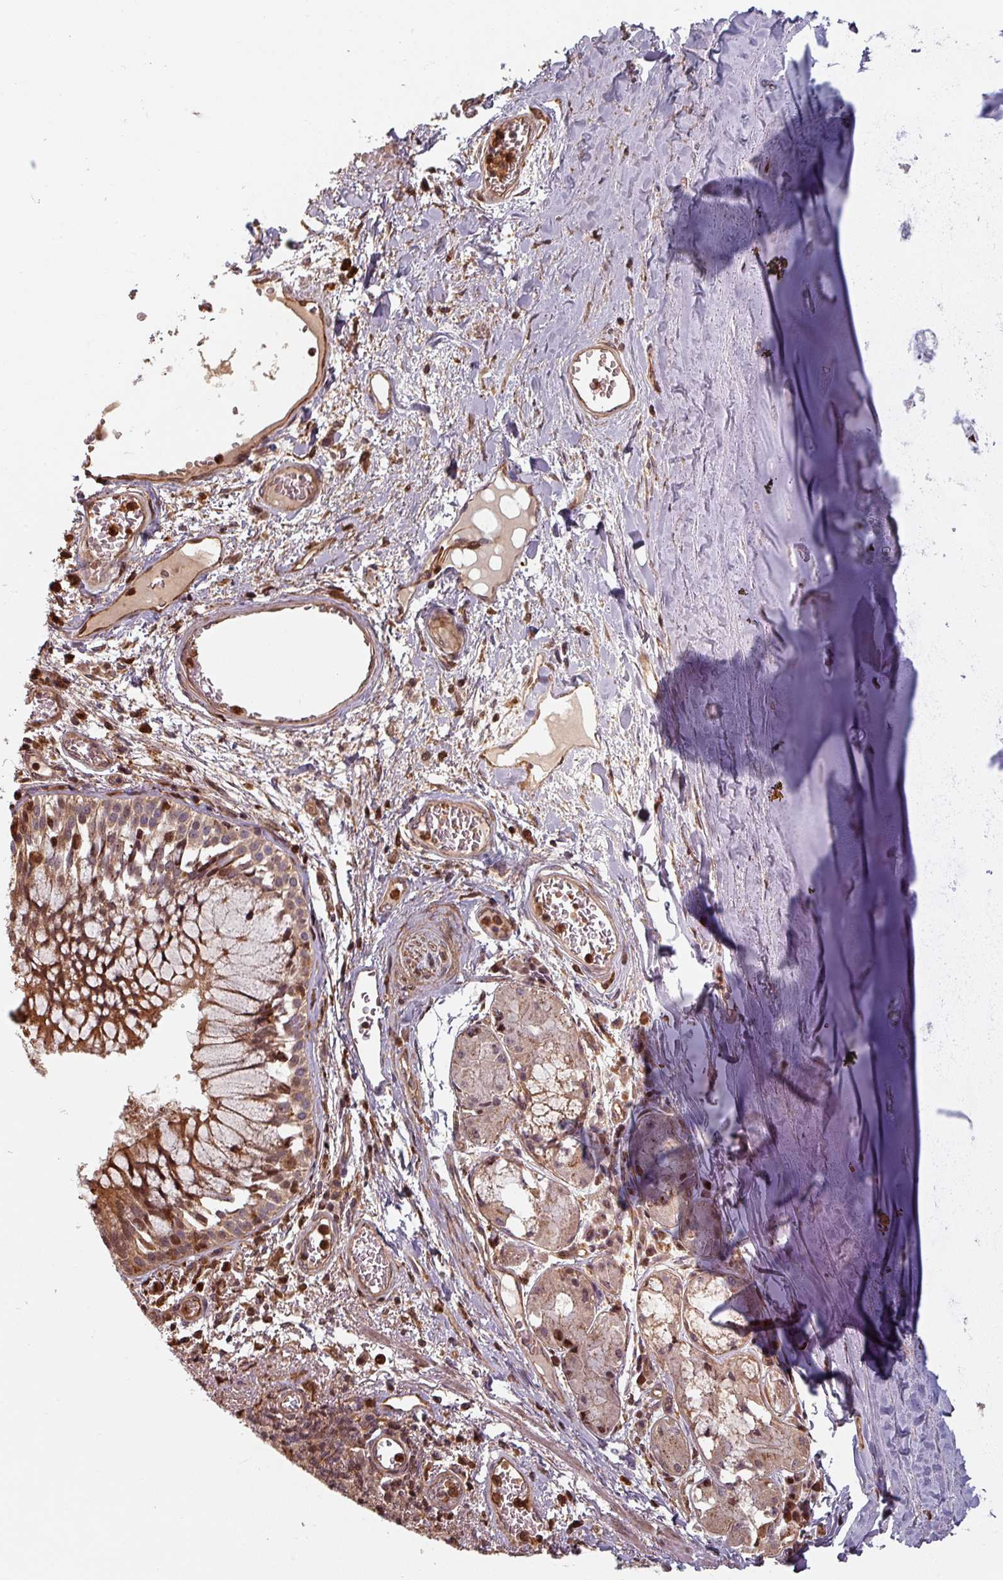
{"staining": {"intensity": "moderate", "quantity": "25%-75%", "location": "cytoplasmic/membranous"}, "tissue": "bronchus", "cell_type": "Respiratory epithelial cells", "image_type": "normal", "snomed": [{"axis": "morphology", "description": "Normal tissue, NOS"}, {"axis": "topography", "description": "Cartilage tissue"}, {"axis": "topography", "description": "Bronchus"}], "caption": "Immunohistochemistry (IHC) of benign human bronchus reveals medium levels of moderate cytoplasmic/membranous expression in approximately 25%-75% of respiratory epithelial cells.", "gene": "EID1", "patient": {"sex": "male", "age": 63}}